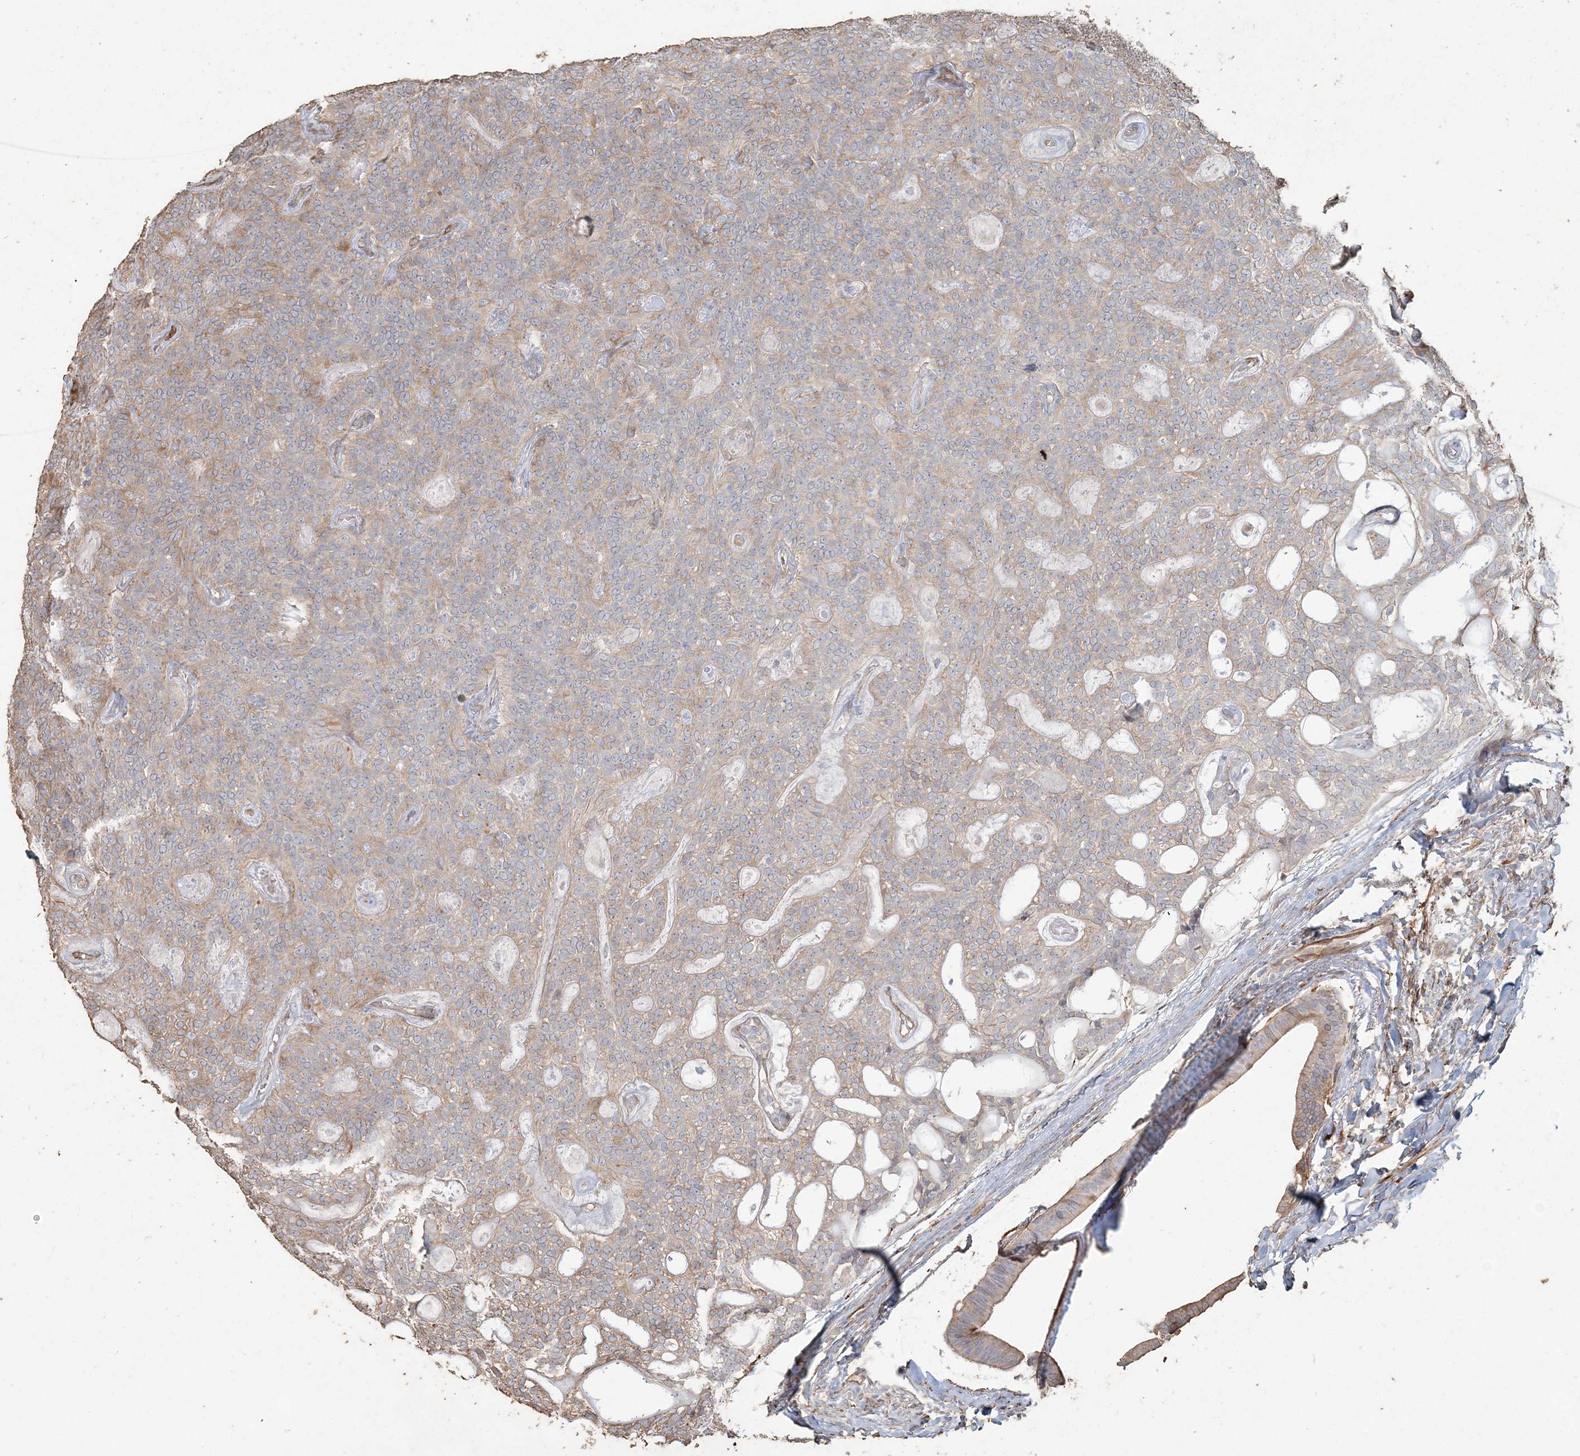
{"staining": {"intensity": "weak", "quantity": "<25%", "location": "cytoplasmic/membranous"}, "tissue": "head and neck cancer", "cell_type": "Tumor cells", "image_type": "cancer", "snomed": [{"axis": "morphology", "description": "Adenocarcinoma, NOS"}, {"axis": "topography", "description": "Head-Neck"}], "caption": "IHC photomicrograph of human head and neck adenocarcinoma stained for a protein (brown), which shows no positivity in tumor cells.", "gene": "RNF145", "patient": {"sex": "male", "age": 66}}